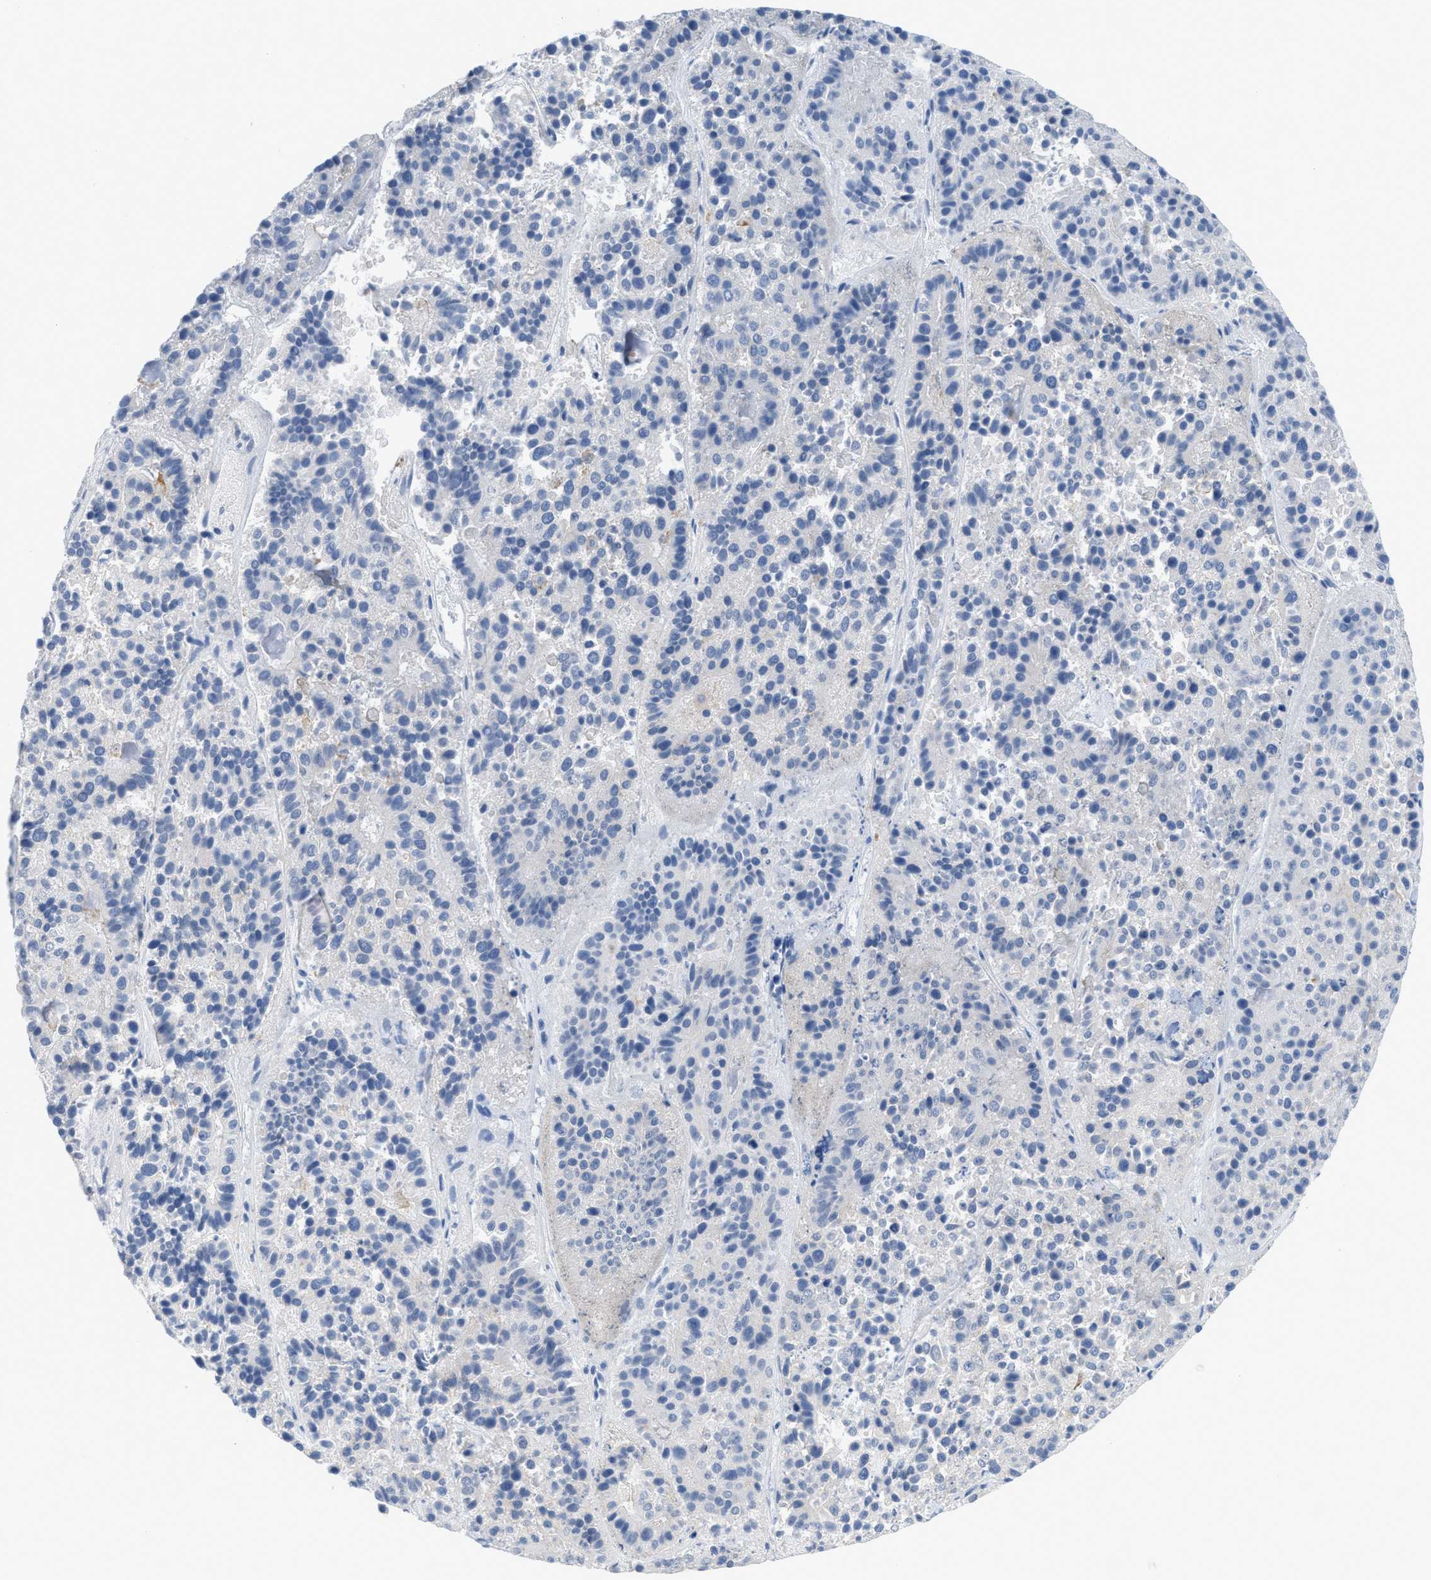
{"staining": {"intensity": "negative", "quantity": "none", "location": "none"}, "tissue": "pancreatic cancer", "cell_type": "Tumor cells", "image_type": "cancer", "snomed": [{"axis": "morphology", "description": "Adenocarcinoma, NOS"}, {"axis": "topography", "description": "Pancreas"}], "caption": "The photomicrograph shows no staining of tumor cells in pancreatic adenocarcinoma.", "gene": "SLC3A2", "patient": {"sex": "male", "age": 50}}